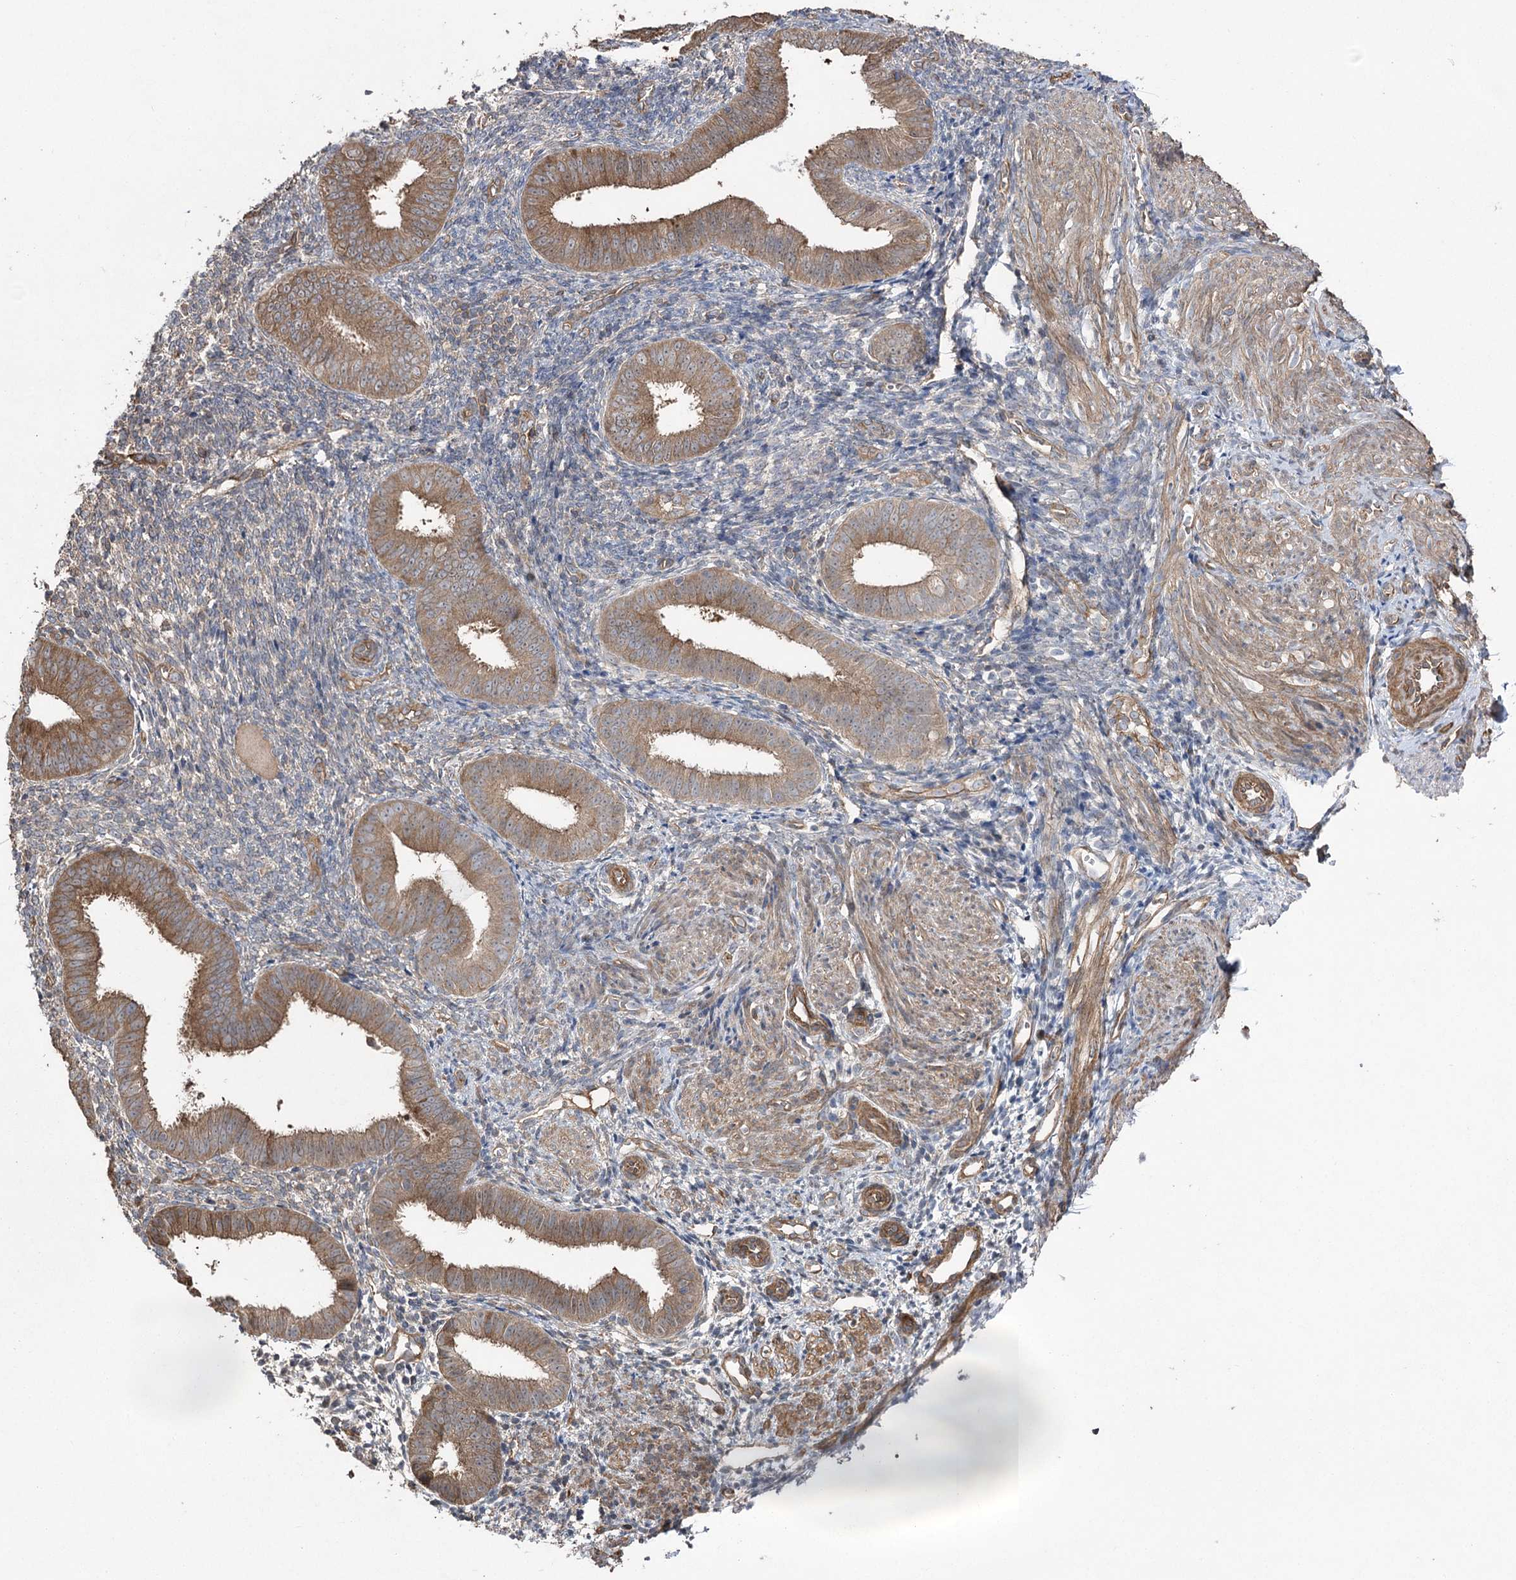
{"staining": {"intensity": "moderate", "quantity": ">75%", "location": "cytoplasmic/membranous"}, "tissue": "endometrium", "cell_type": "Cells in endometrial stroma", "image_type": "normal", "snomed": [{"axis": "morphology", "description": "Normal tissue, NOS"}, {"axis": "topography", "description": "Uterus"}, {"axis": "topography", "description": "Endometrium"}], "caption": "A high-resolution histopathology image shows immunohistochemistry staining of benign endometrium, which displays moderate cytoplasmic/membranous expression in approximately >75% of cells in endometrial stroma. Nuclei are stained in blue.", "gene": "LARS2", "patient": {"sex": "female", "age": 48}}